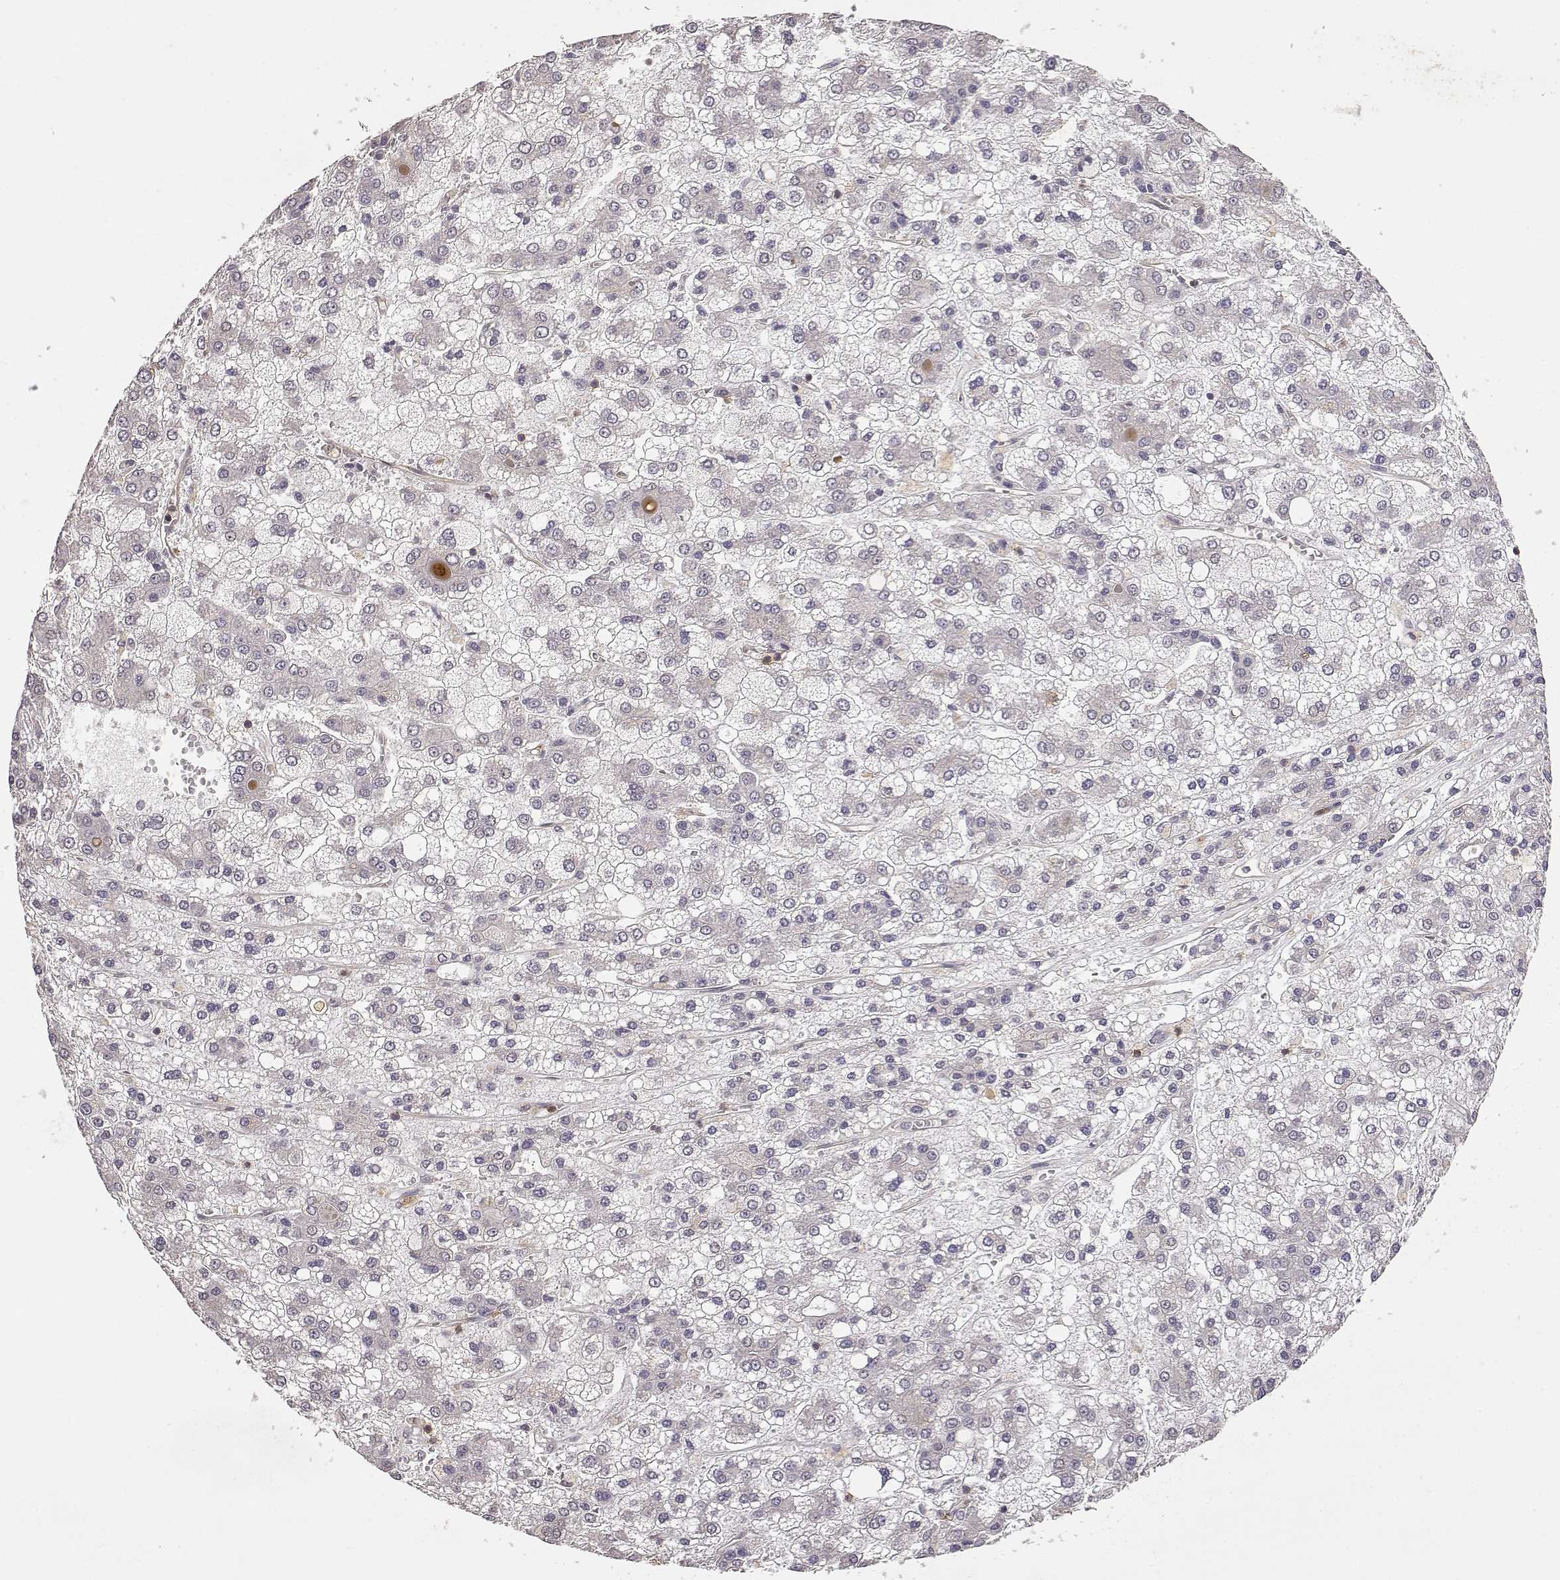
{"staining": {"intensity": "negative", "quantity": "none", "location": "none"}, "tissue": "liver cancer", "cell_type": "Tumor cells", "image_type": "cancer", "snomed": [{"axis": "morphology", "description": "Carcinoma, Hepatocellular, NOS"}, {"axis": "topography", "description": "Liver"}], "caption": "Tumor cells are negative for brown protein staining in liver cancer (hepatocellular carcinoma).", "gene": "IFITM1", "patient": {"sex": "male", "age": 73}}